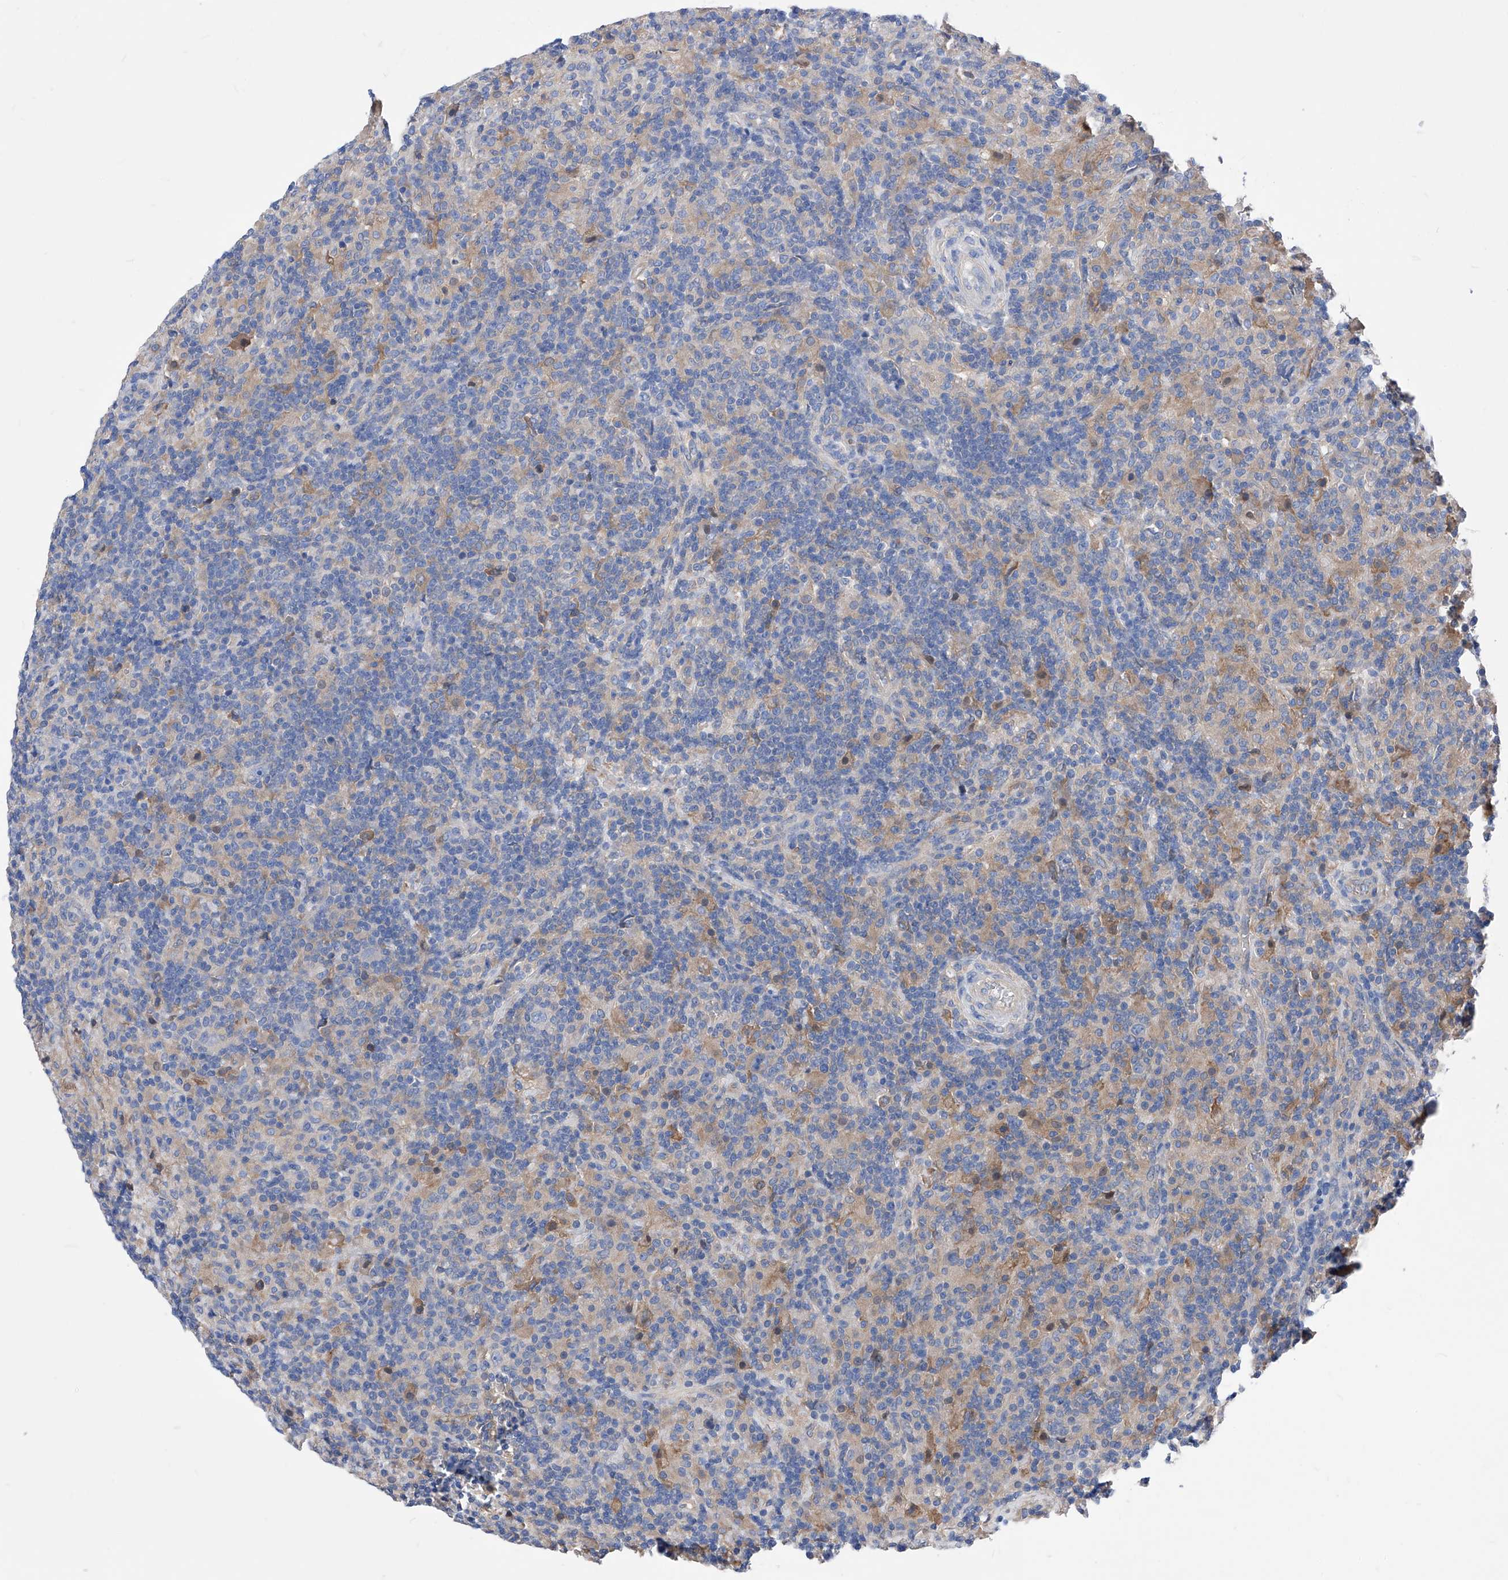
{"staining": {"intensity": "negative", "quantity": "none", "location": "none"}, "tissue": "lymphoma", "cell_type": "Tumor cells", "image_type": "cancer", "snomed": [{"axis": "morphology", "description": "Hodgkin's disease, NOS"}, {"axis": "topography", "description": "Lymph node"}], "caption": "Immunohistochemistry (IHC) histopathology image of Hodgkin's disease stained for a protein (brown), which exhibits no staining in tumor cells. (DAB immunohistochemistry with hematoxylin counter stain).", "gene": "XPNPEP1", "patient": {"sex": "male", "age": 70}}